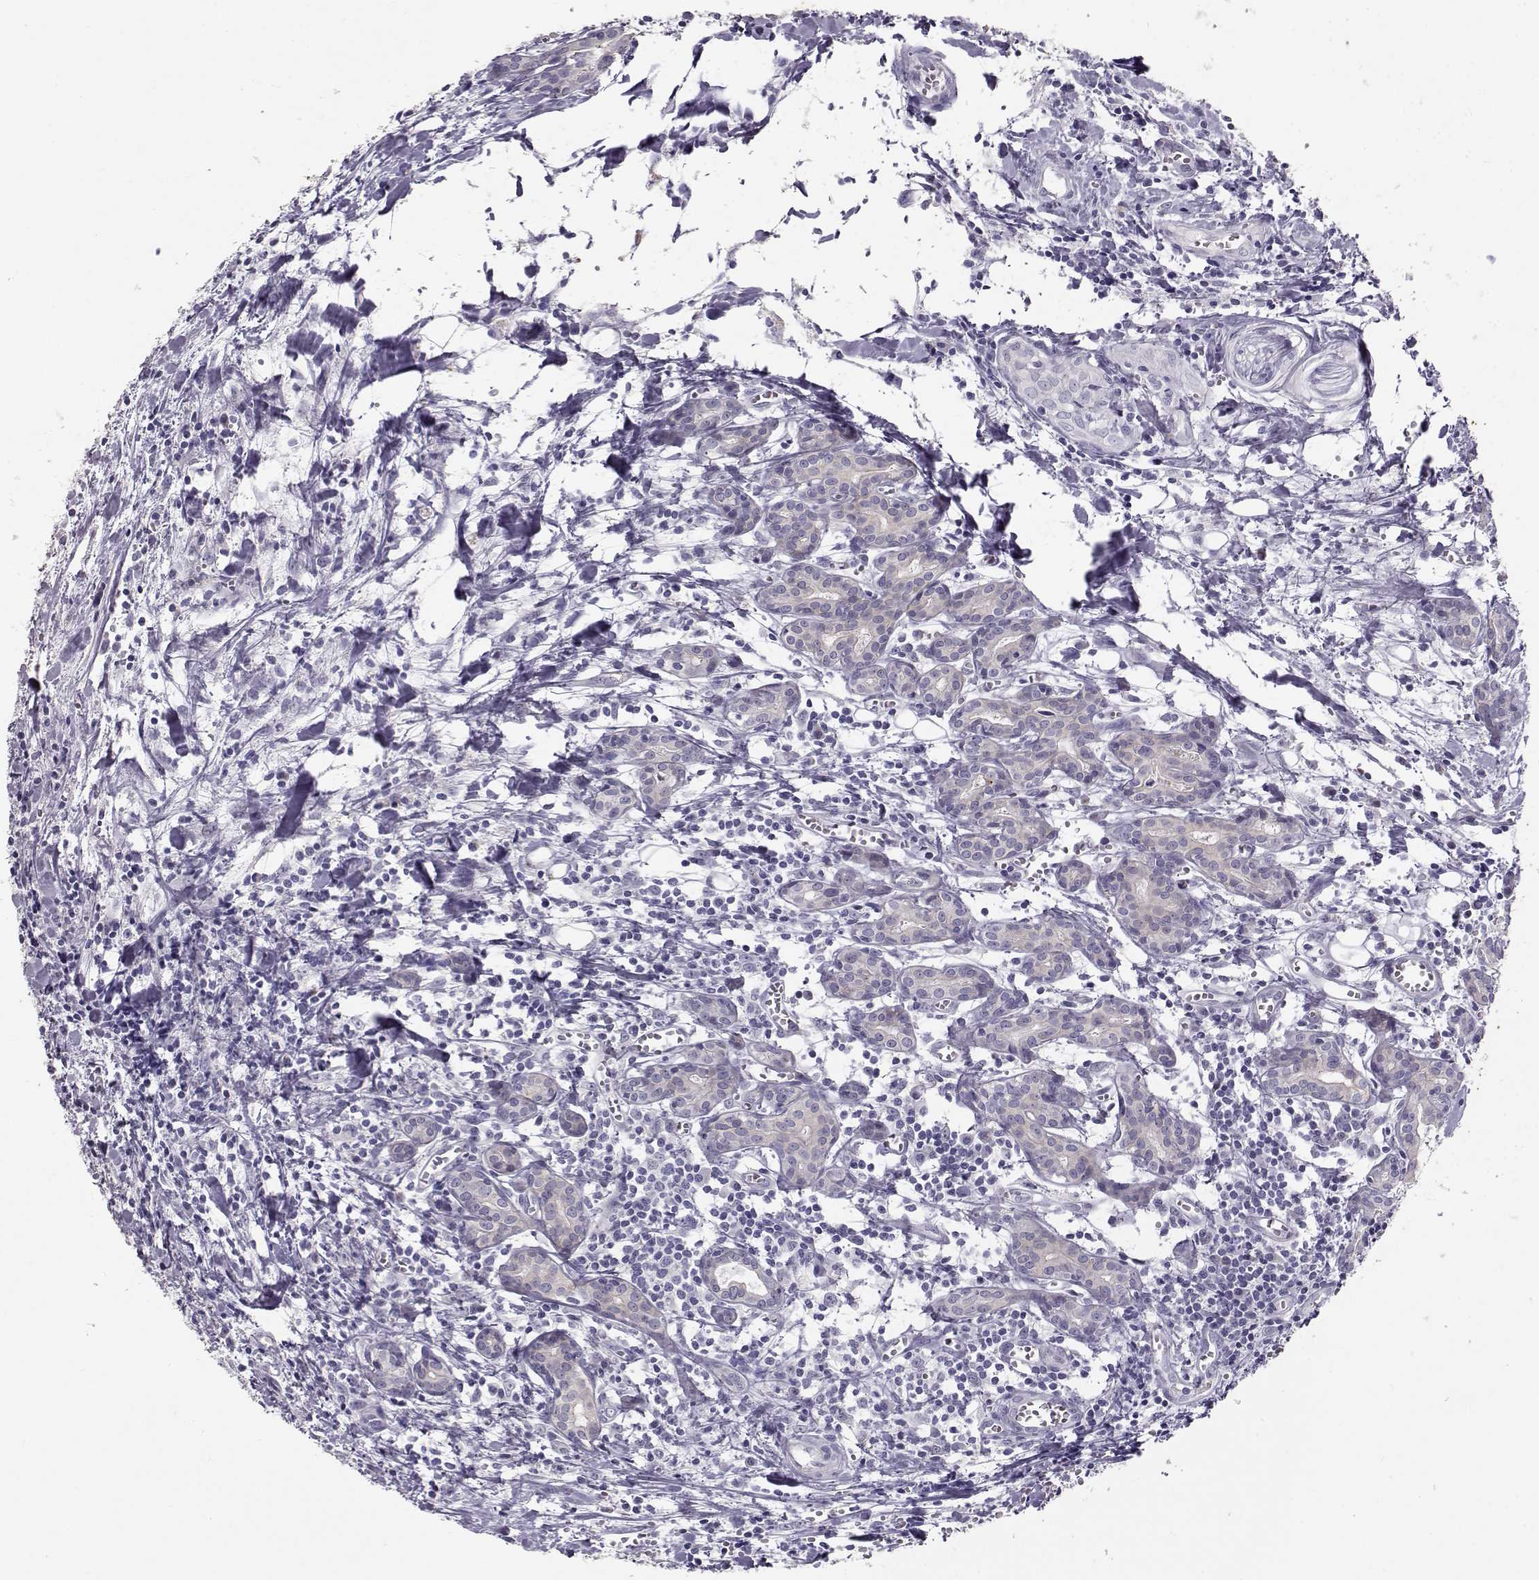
{"staining": {"intensity": "negative", "quantity": "none", "location": "none"}, "tissue": "head and neck cancer", "cell_type": "Tumor cells", "image_type": "cancer", "snomed": [{"axis": "morphology", "description": "Adenocarcinoma, NOS"}, {"axis": "topography", "description": "Head-Neck"}], "caption": "Protein analysis of adenocarcinoma (head and neck) demonstrates no significant staining in tumor cells.", "gene": "RD3", "patient": {"sex": "male", "age": 76}}